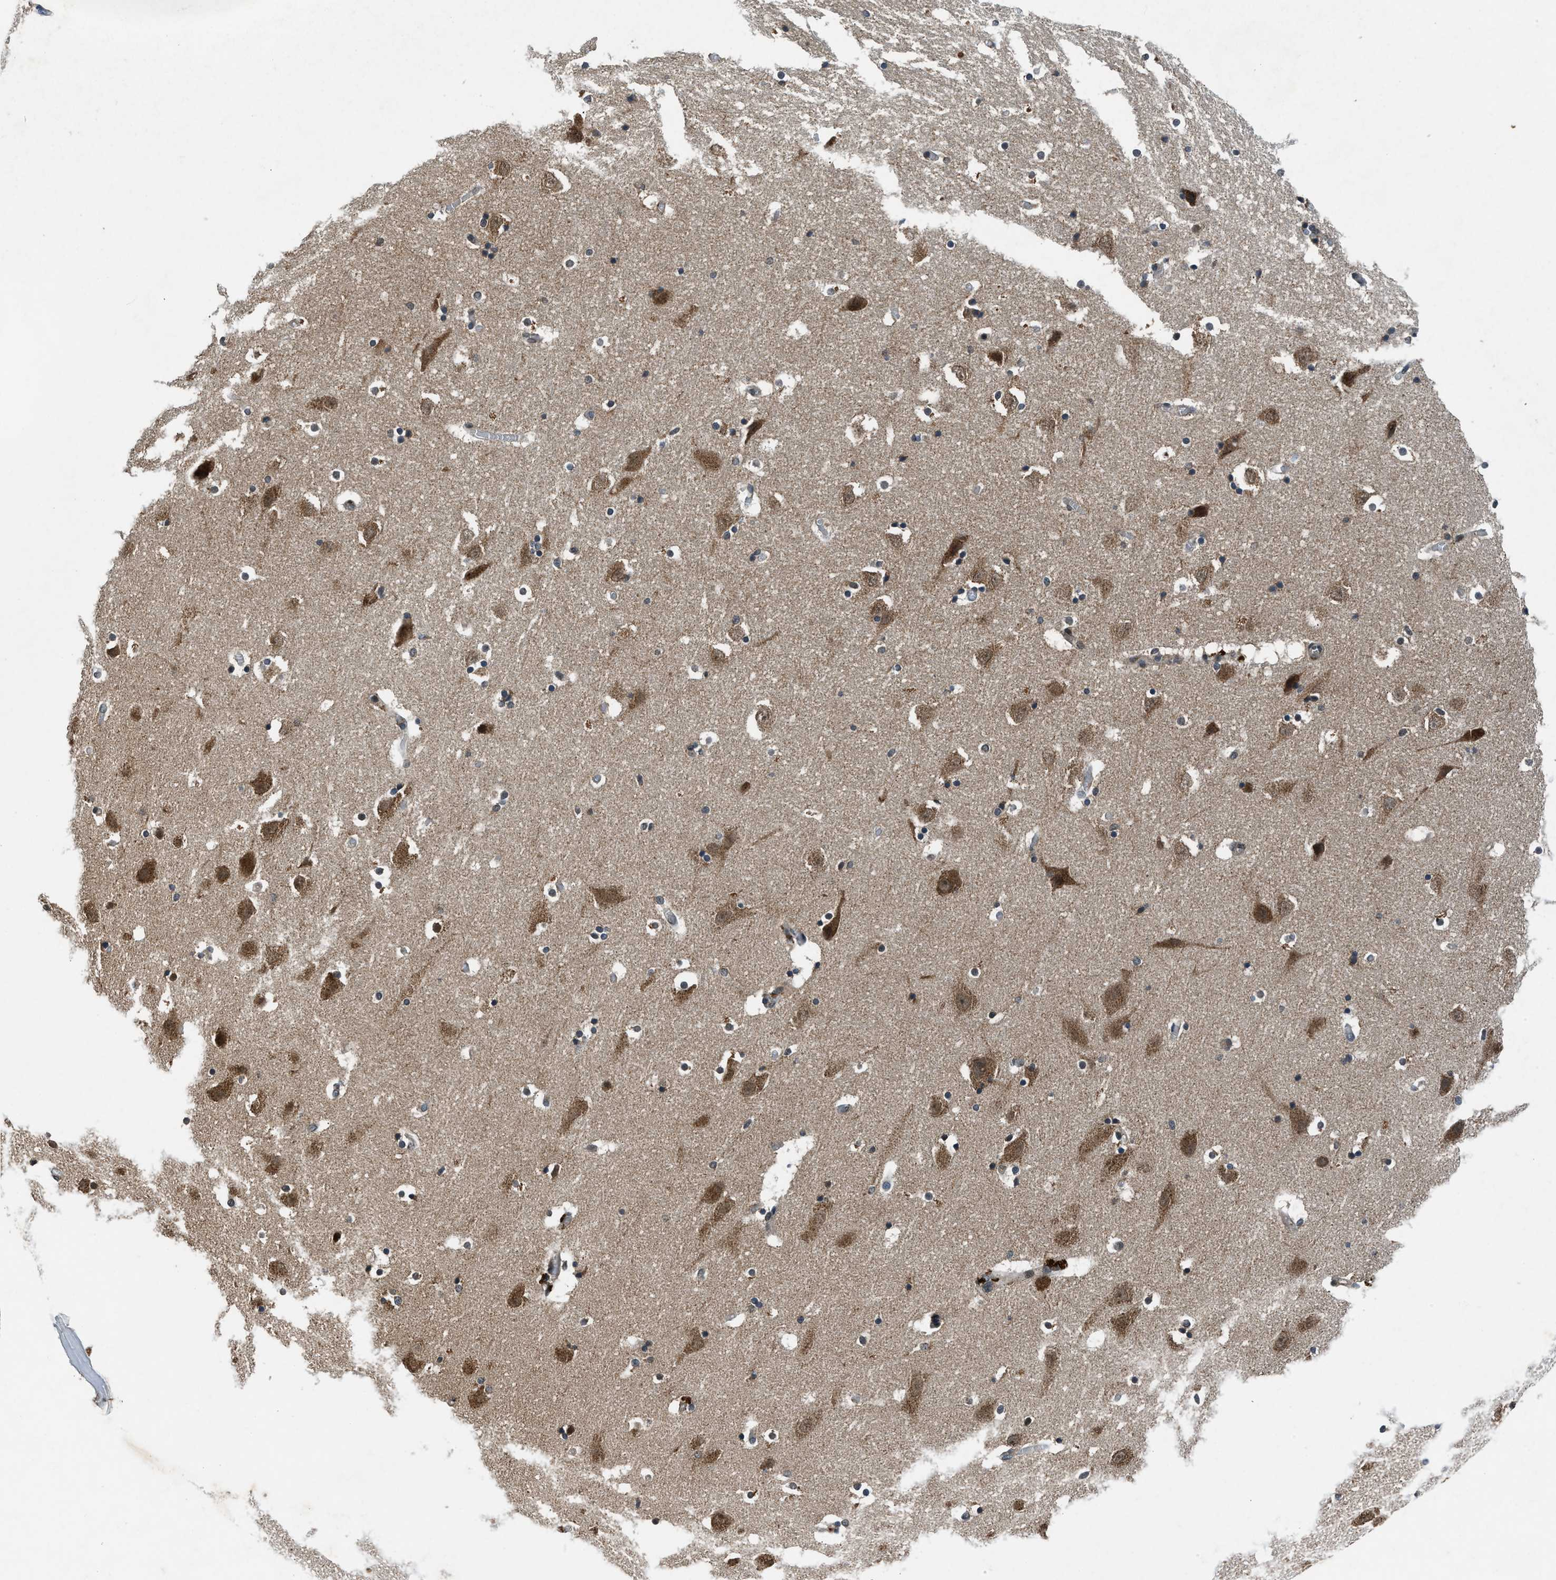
{"staining": {"intensity": "moderate", "quantity": "<25%", "location": "cytoplasmic/membranous"}, "tissue": "hippocampus", "cell_type": "Glial cells", "image_type": "normal", "snomed": [{"axis": "morphology", "description": "Normal tissue, NOS"}, {"axis": "topography", "description": "Hippocampus"}], "caption": "Approximately <25% of glial cells in unremarkable hippocampus show moderate cytoplasmic/membranous protein staining as visualized by brown immunohistochemical staining.", "gene": "RPS6KB1", "patient": {"sex": "male", "age": 45}}